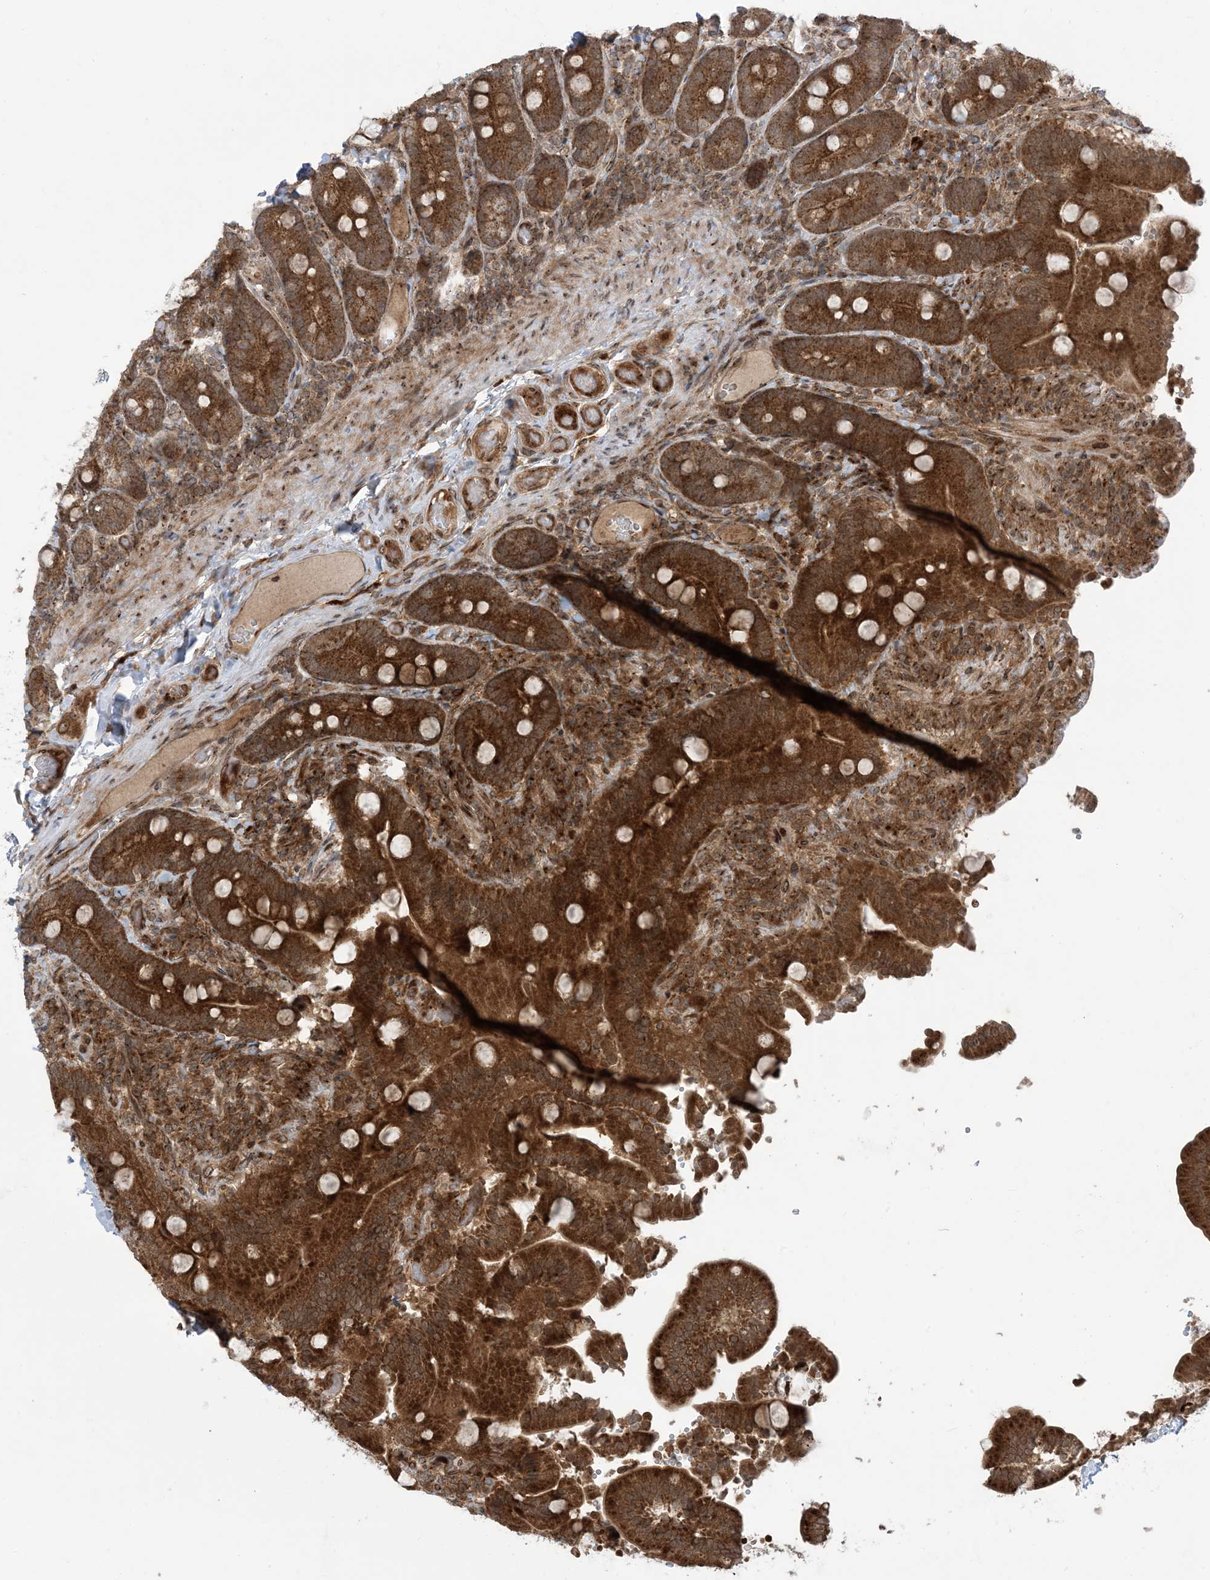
{"staining": {"intensity": "strong", "quantity": ">75%", "location": "cytoplasmic/membranous"}, "tissue": "duodenum", "cell_type": "Glandular cells", "image_type": "normal", "snomed": [{"axis": "morphology", "description": "Normal tissue, NOS"}, {"axis": "topography", "description": "Duodenum"}], "caption": "Duodenum stained with DAB (3,3'-diaminobenzidine) immunohistochemistry (IHC) exhibits high levels of strong cytoplasmic/membranous staining in about >75% of glandular cells.", "gene": "CASP4", "patient": {"sex": "female", "age": 62}}